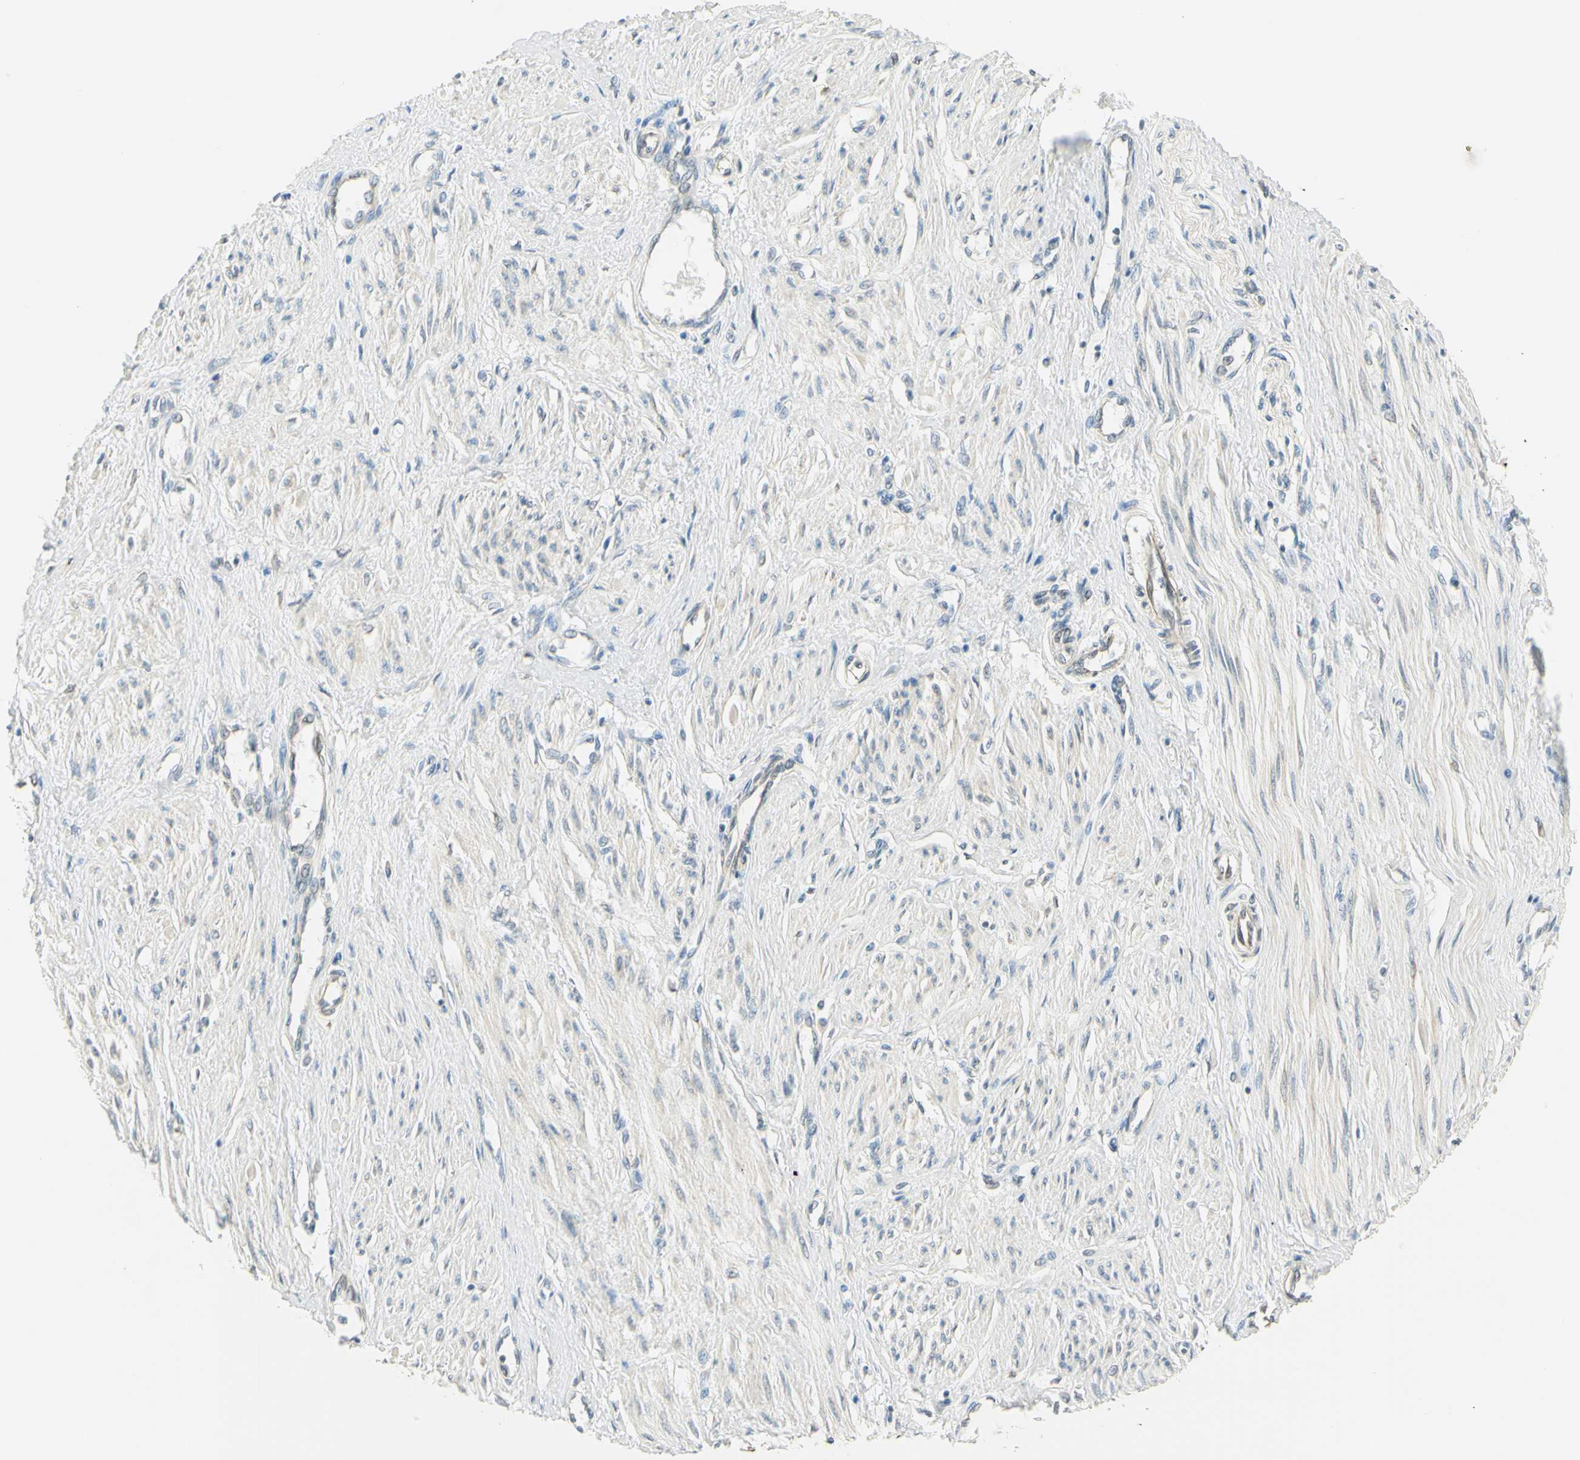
{"staining": {"intensity": "negative", "quantity": "none", "location": "none"}, "tissue": "smooth muscle", "cell_type": "Smooth muscle cells", "image_type": "normal", "snomed": [{"axis": "morphology", "description": "Normal tissue, NOS"}, {"axis": "topography", "description": "Smooth muscle"}, {"axis": "topography", "description": "Uterus"}], "caption": "High power microscopy histopathology image of an immunohistochemistry (IHC) histopathology image of unremarkable smooth muscle, revealing no significant positivity in smooth muscle cells.", "gene": "IGDCC4", "patient": {"sex": "female", "age": 39}}